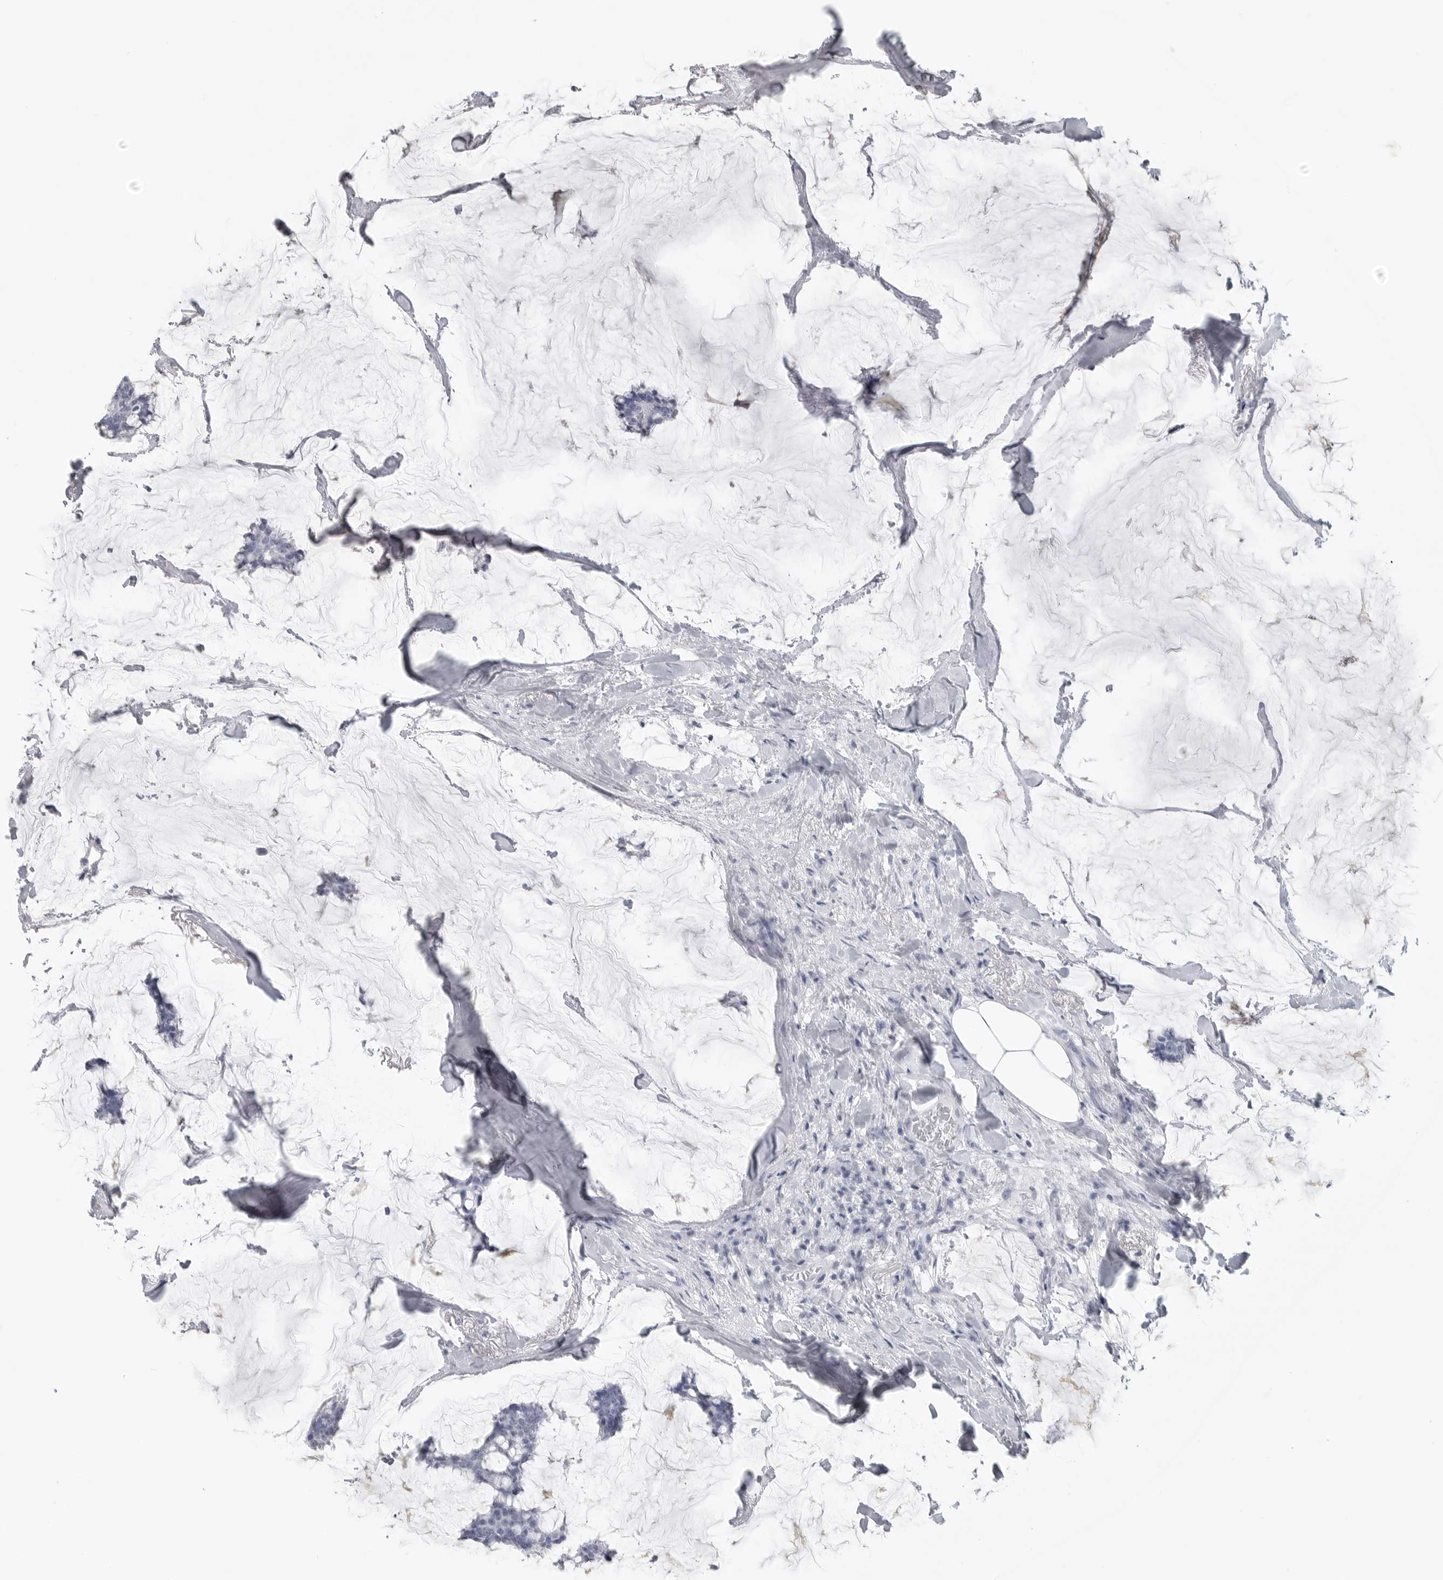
{"staining": {"intensity": "negative", "quantity": "none", "location": "none"}, "tissue": "breast cancer", "cell_type": "Tumor cells", "image_type": "cancer", "snomed": [{"axis": "morphology", "description": "Duct carcinoma"}, {"axis": "topography", "description": "Breast"}], "caption": "High power microscopy photomicrograph of an immunohistochemistry (IHC) histopathology image of breast cancer, revealing no significant staining in tumor cells. The staining was performed using DAB (3,3'-diaminobenzidine) to visualize the protein expression in brown, while the nuclei were stained in blue with hematoxylin (Magnification: 20x).", "gene": "LY6D", "patient": {"sex": "female", "age": 93}}